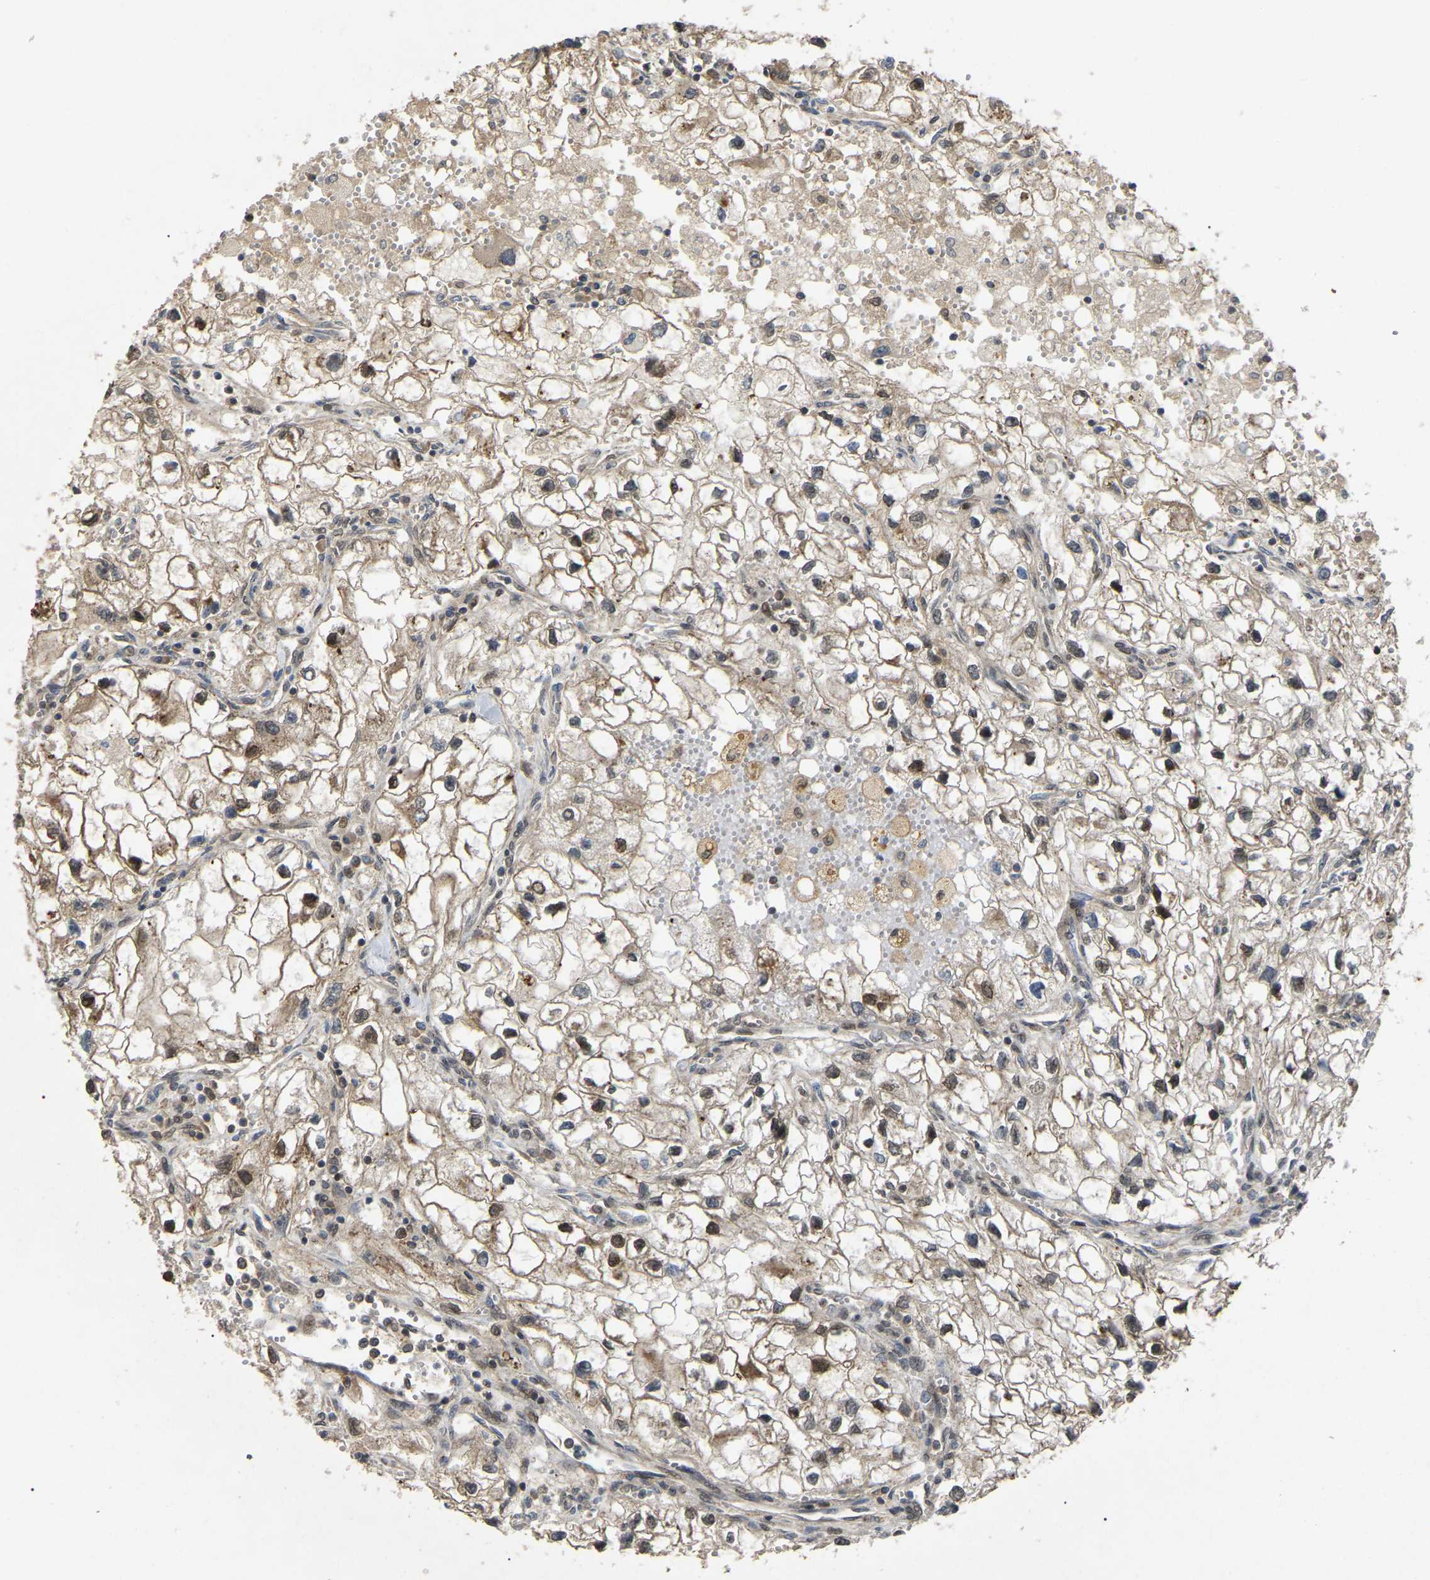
{"staining": {"intensity": "moderate", "quantity": ">75%", "location": "cytoplasmic/membranous,nuclear"}, "tissue": "renal cancer", "cell_type": "Tumor cells", "image_type": "cancer", "snomed": [{"axis": "morphology", "description": "Adenocarcinoma, NOS"}, {"axis": "topography", "description": "Kidney"}], "caption": "A brown stain shows moderate cytoplasmic/membranous and nuclear staining of a protein in adenocarcinoma (renal) tumor cells.", "gene": "KIAA1549", "patient": {"sex": "female", "age": 70}}